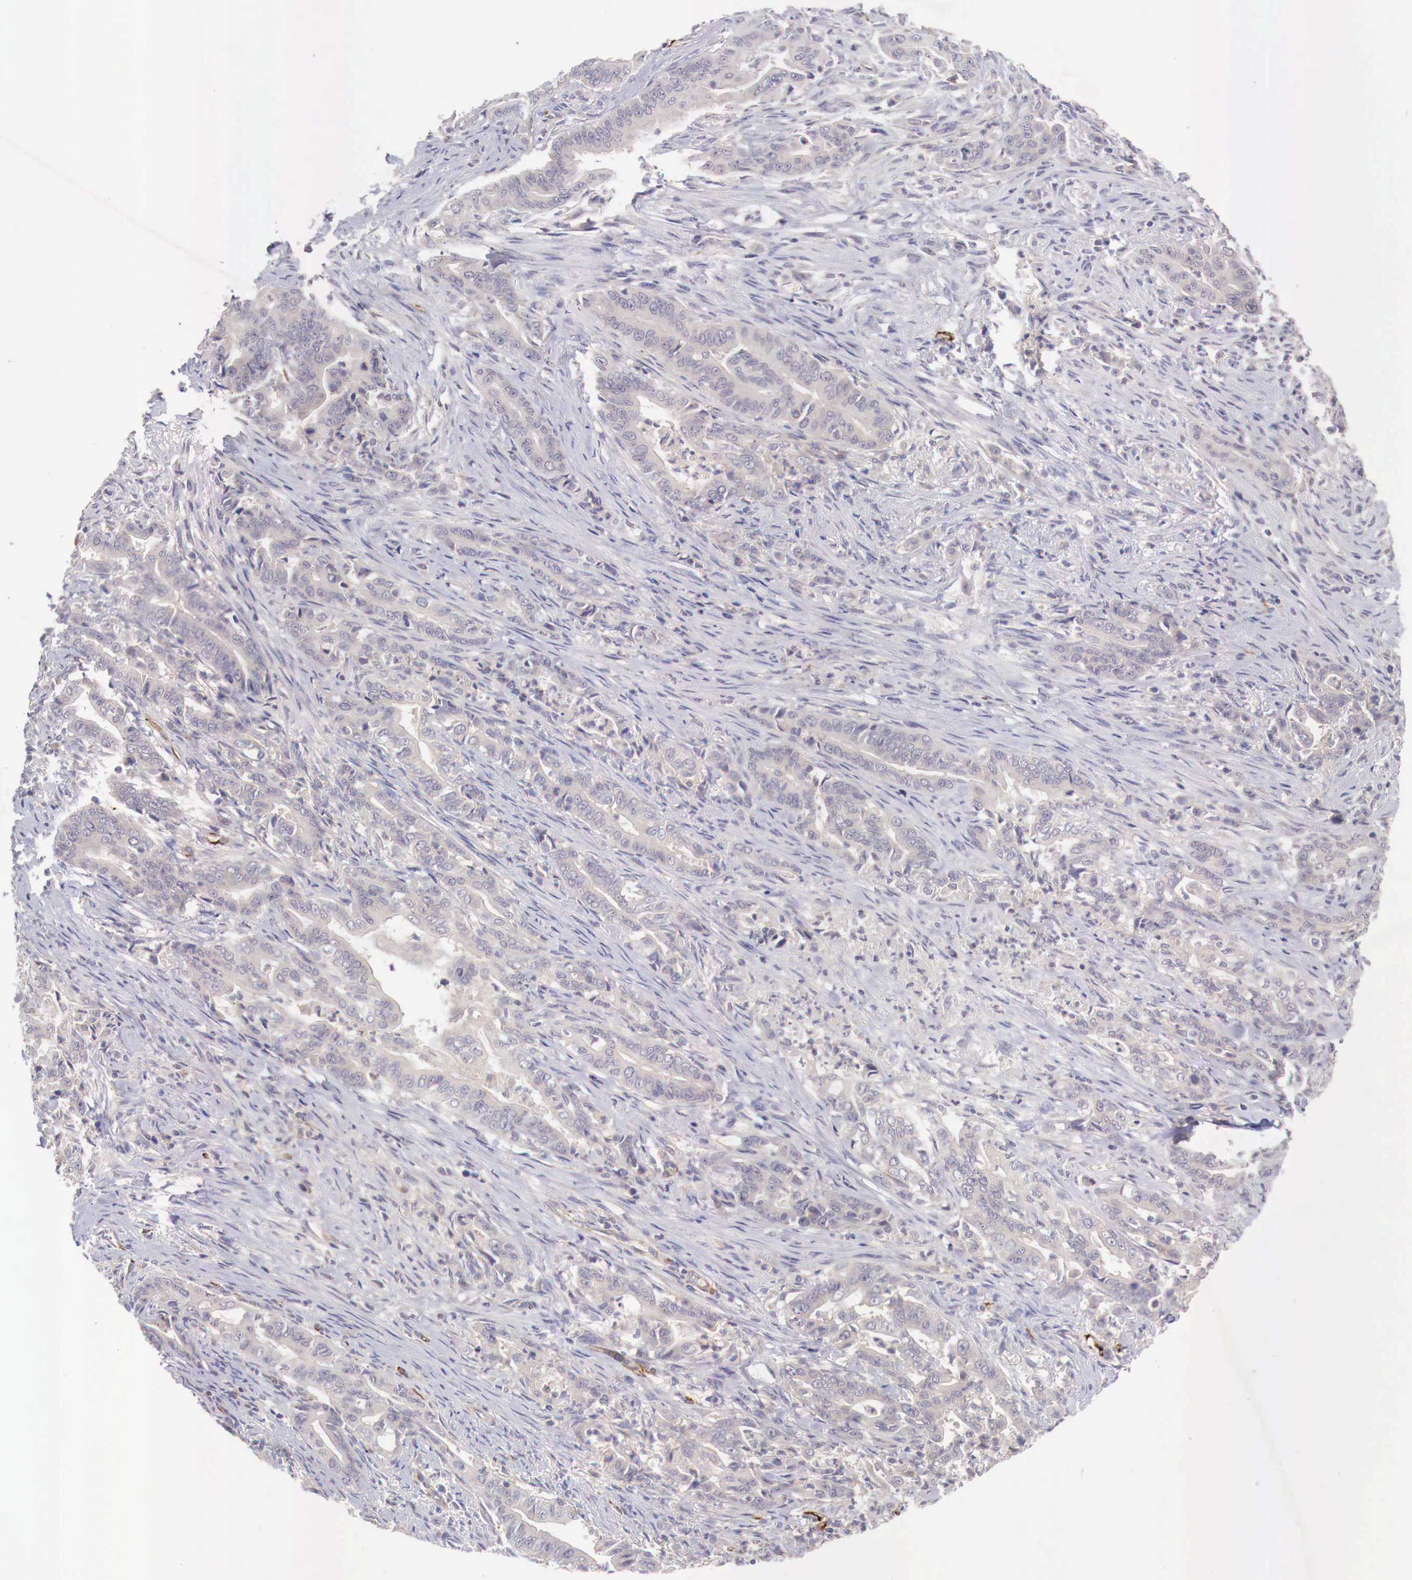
{"staining": {"intensity": "negative", "quantity": "none", "location": "none"}, "tissue": "stomach cancer", "cell_type": "Tumor cells", "image_type": "cancer", "snomed": [{"axis": "morphology", "description": "Adenocarcinoma, NOS"}, {"axis": "topography", "description": "Stomach"}], "caption": "High magnification brightfield microscopy of adenocarcinoma (stomach) stained with DAB (brown) and counterstained with hematoxylin (blue): tumor cells show no significant positivity.", "gene": "WT1", "patient": {"sex": "female", "age": 76}}